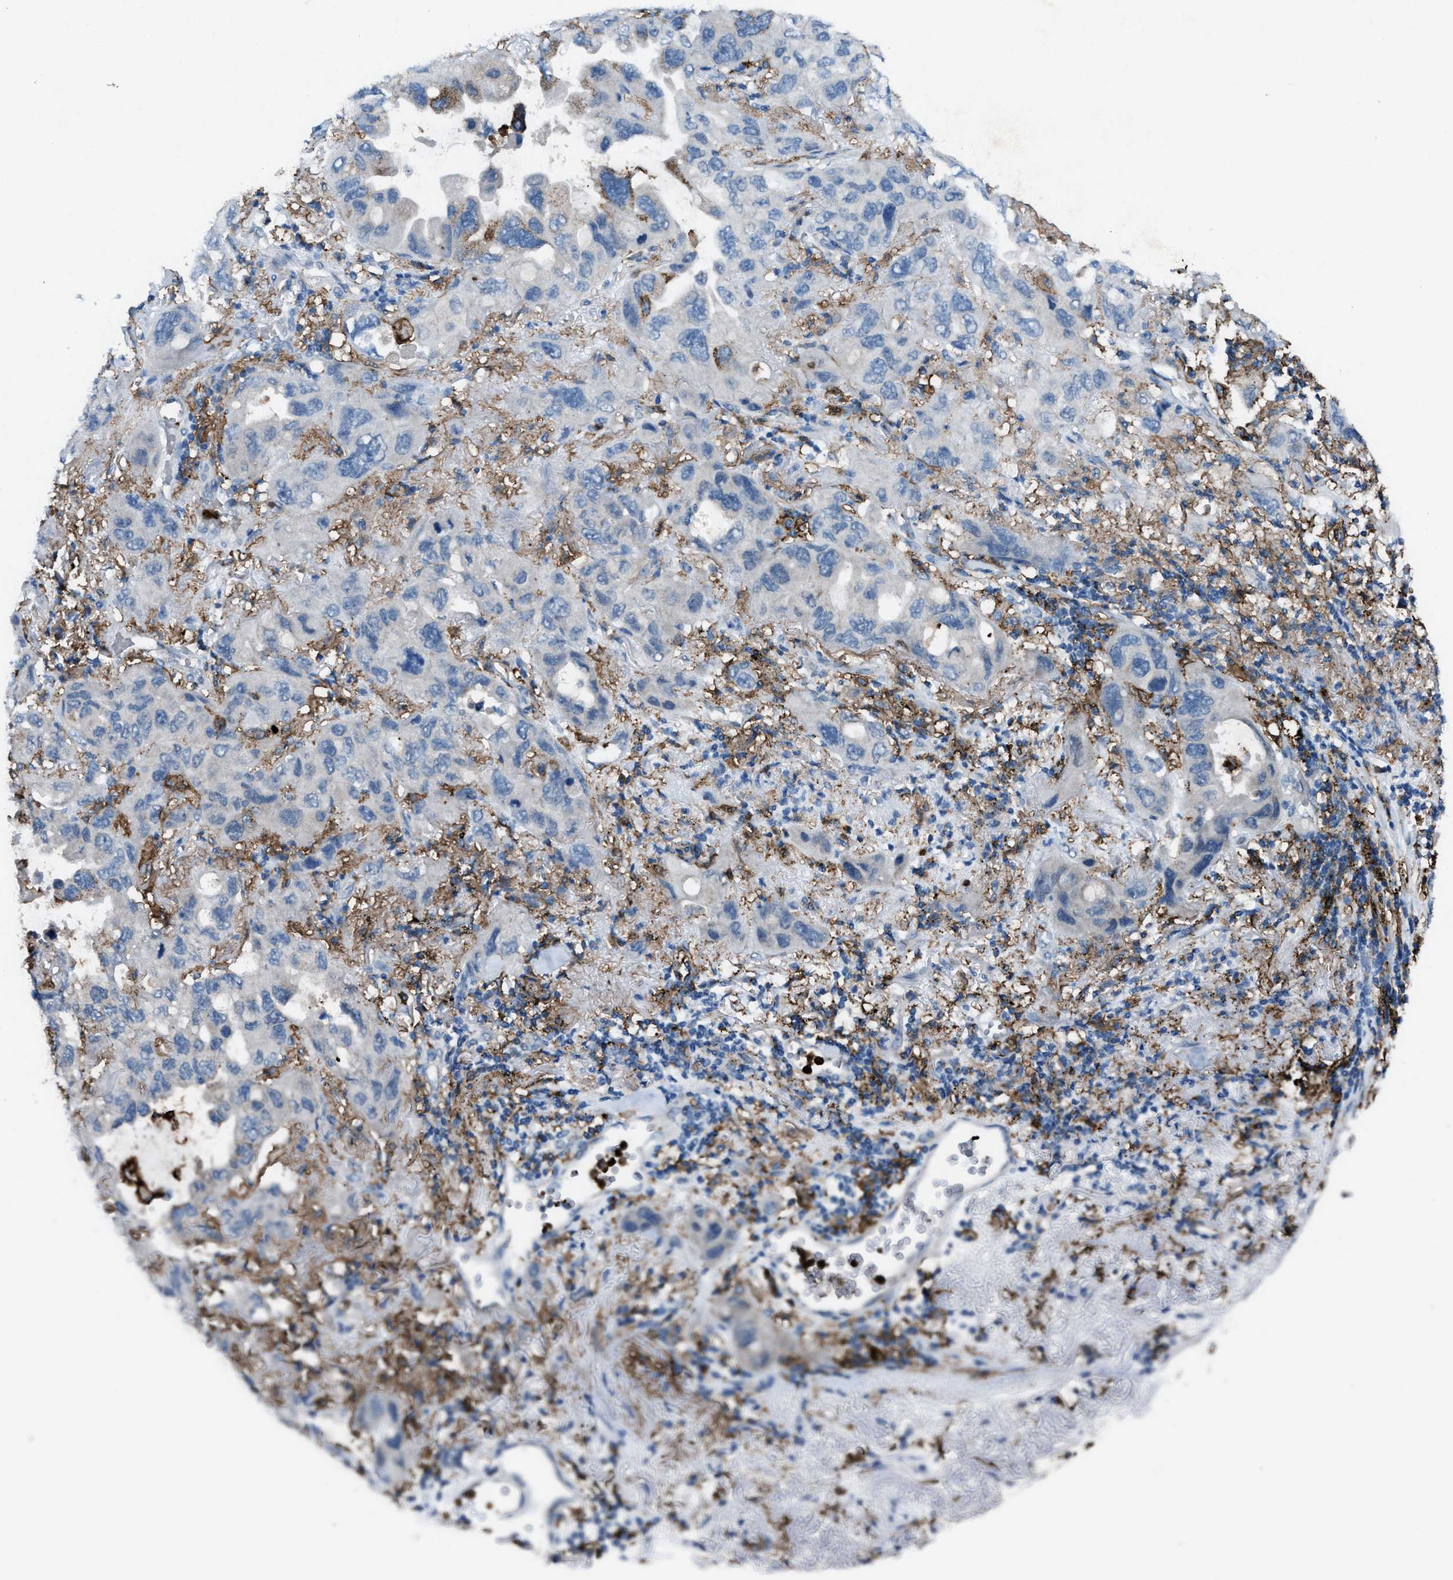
{"staining": {"intensity": "negative", "quantity": "none", "location": "none"}, "tissue": "lung cancer", "cell_type": "Tumor cells", "image_type": "cancer", "snomed": [{"axis": "morphology", "description": "Squamous cell carcinoma, NOS"}, {"axis": "topography", "description": "Lung"}], "caption": "Human lung cancer stained for a protein using immunohistochemistry shows no positivity in tumor cells.", "gene": "FCER1G", "patient": {"sex": "female", "age": 73}}